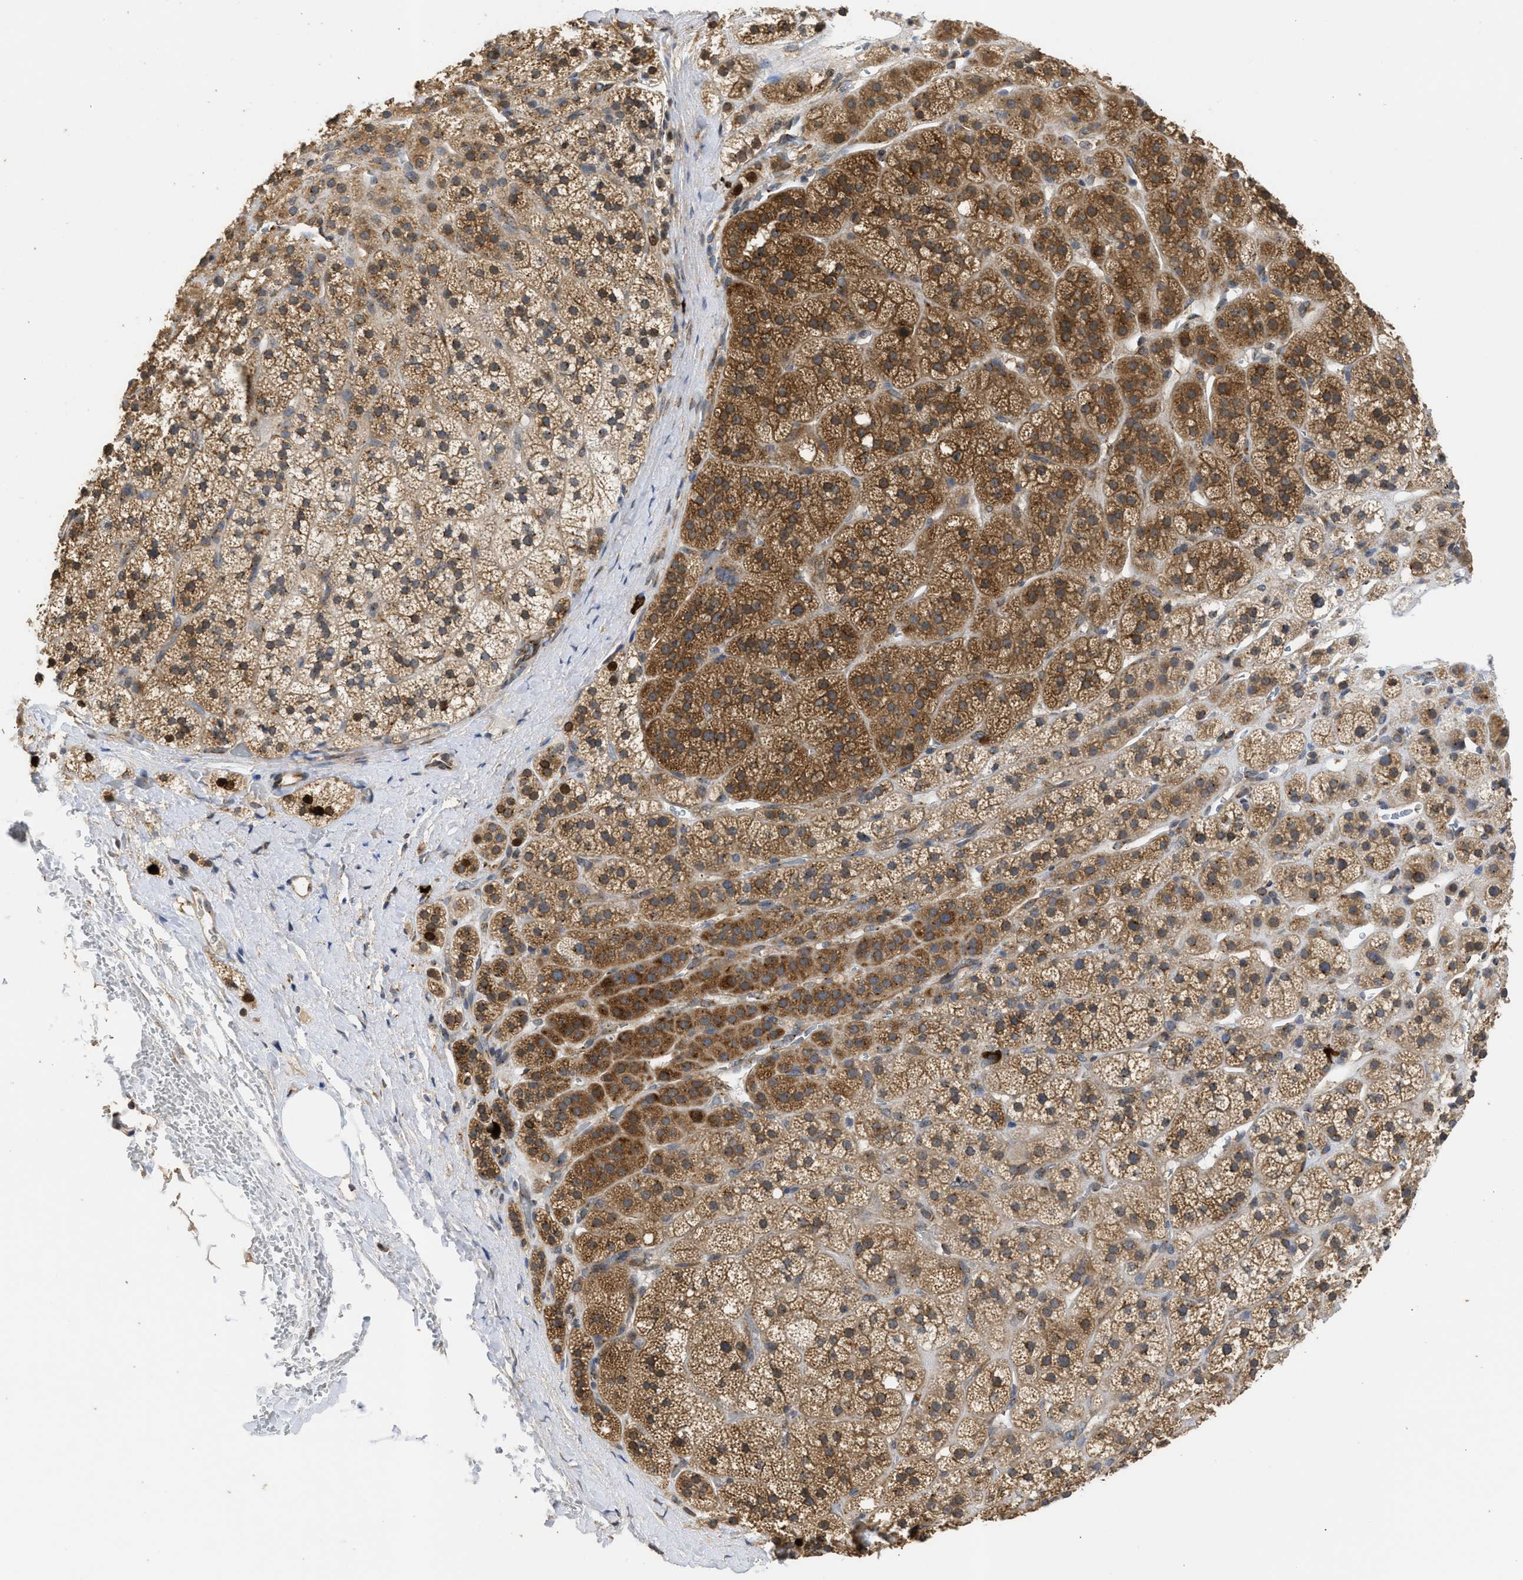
{"staining": {"intensity": "moderate", "quantity": ">75%", "location": "cytoplasmic/membranous"}, "tissue": "adrenal gland", "cell_type": "Glandular cells", "image_type": "normal", "snomed": [{"axis": "morphology", "description": "Normal tissue, NOS"}, {"axis": "topography", "description": "Adrenal gland"}], "caption": "Protein staining exhibits moderate cytoplasmic/membranous expression in about >75% of glandular cells in benign adrenal gland. (IHC, brightfield microscopy, high magnification).", "gene": "DNAJC1", "patient": {"sex": "male", "age": 56}}